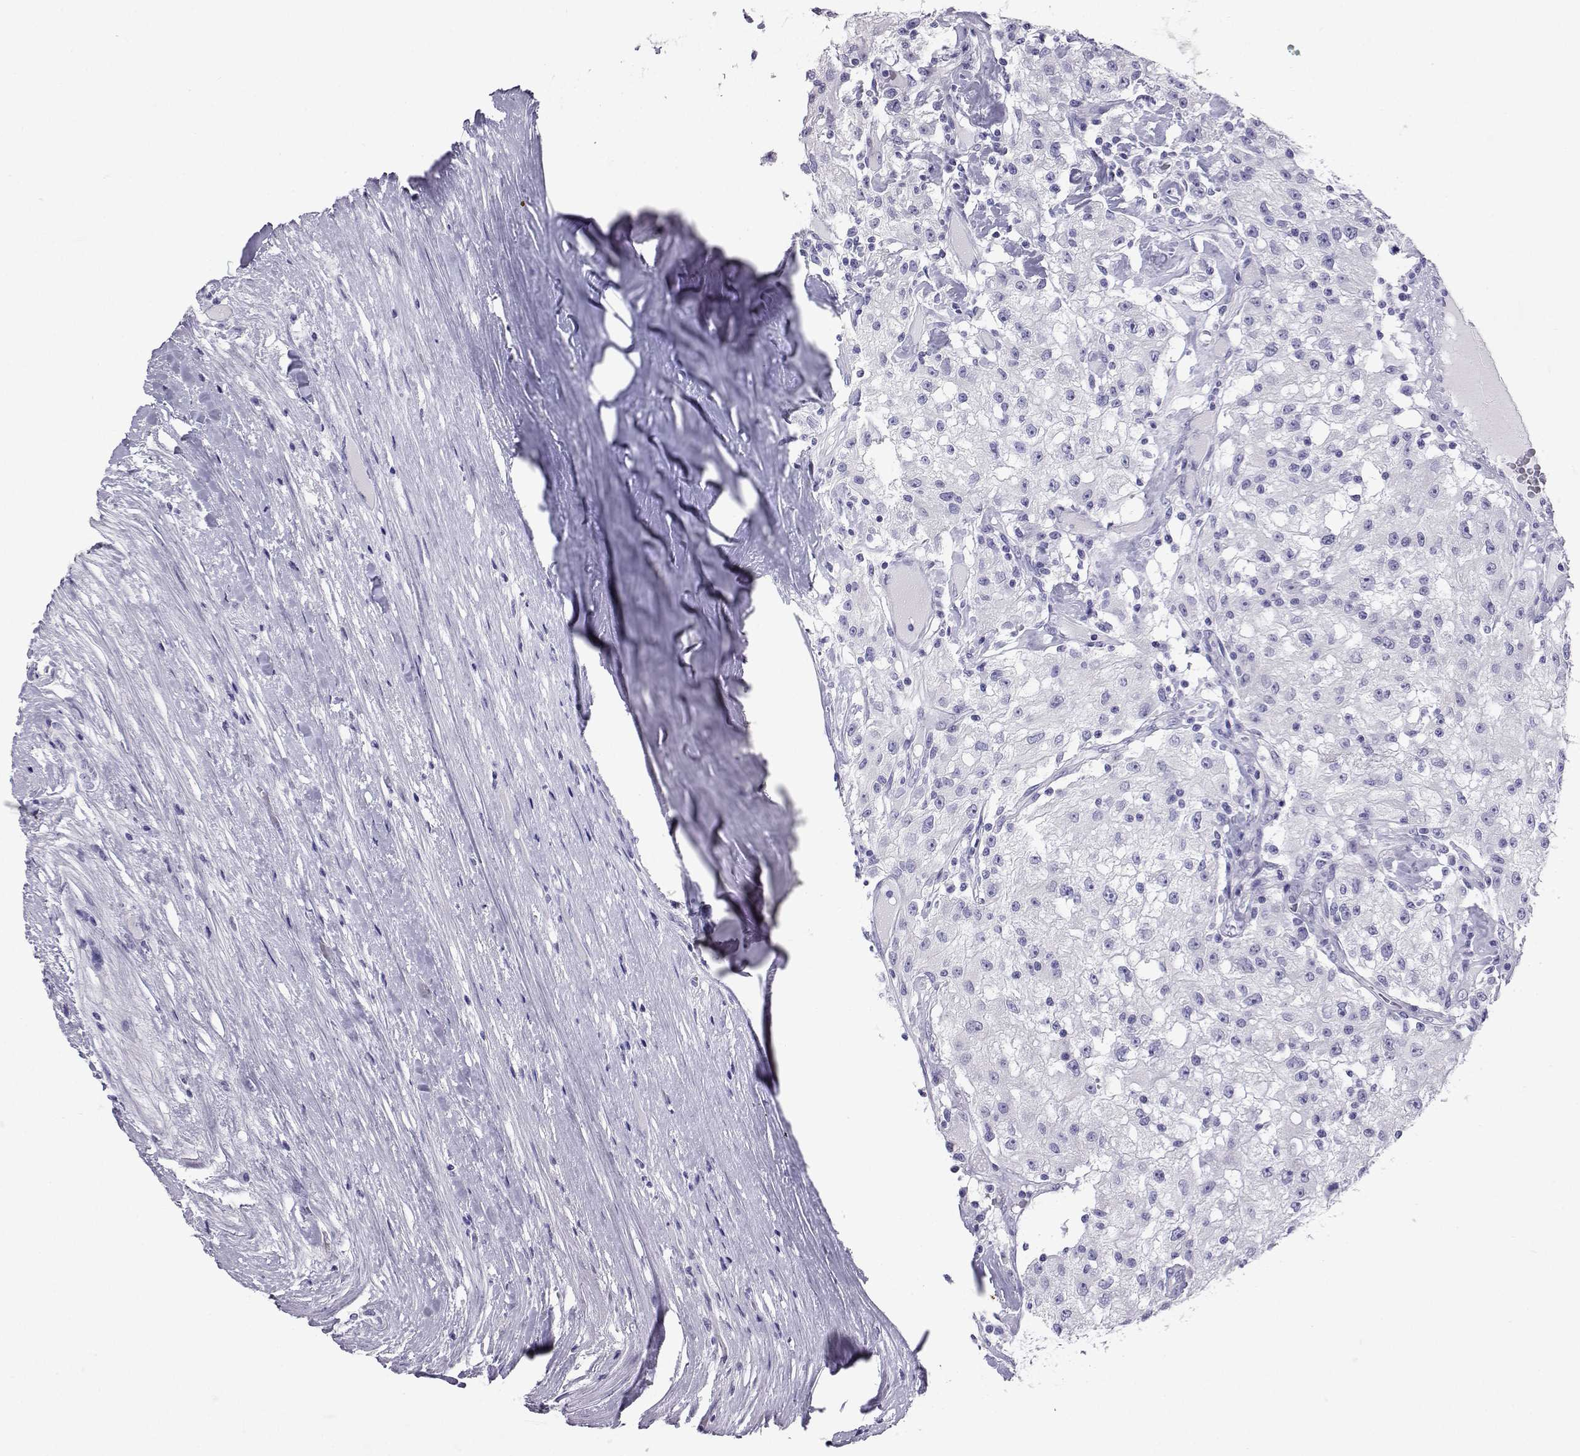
{"staining": {"intensity": "negative", "quantity": "none", "location": "none"}, "tissue": "renal cancer", "cell_type": "Tumor cells", "image_type": "cancer", "snomed": [{"axis": "morphology", "description": "Adenocarcinoma, NOS"}, {"axis": "topography", "description": "Kidney"}], "caption": "This image is of renal cancer (adenocarcinoma) stained with immunohistochemistry (IHC) to label a protein in brown with the nuclei are counter-stained blue. There is no positivity in tumor cells. (DAB (3,3'-diaminobenzidine) immunohistochemistry (IHC) with hematoxylin counter stain).", "gene": "PLIN4", "patient": {"sex": "female", "age": 67}}